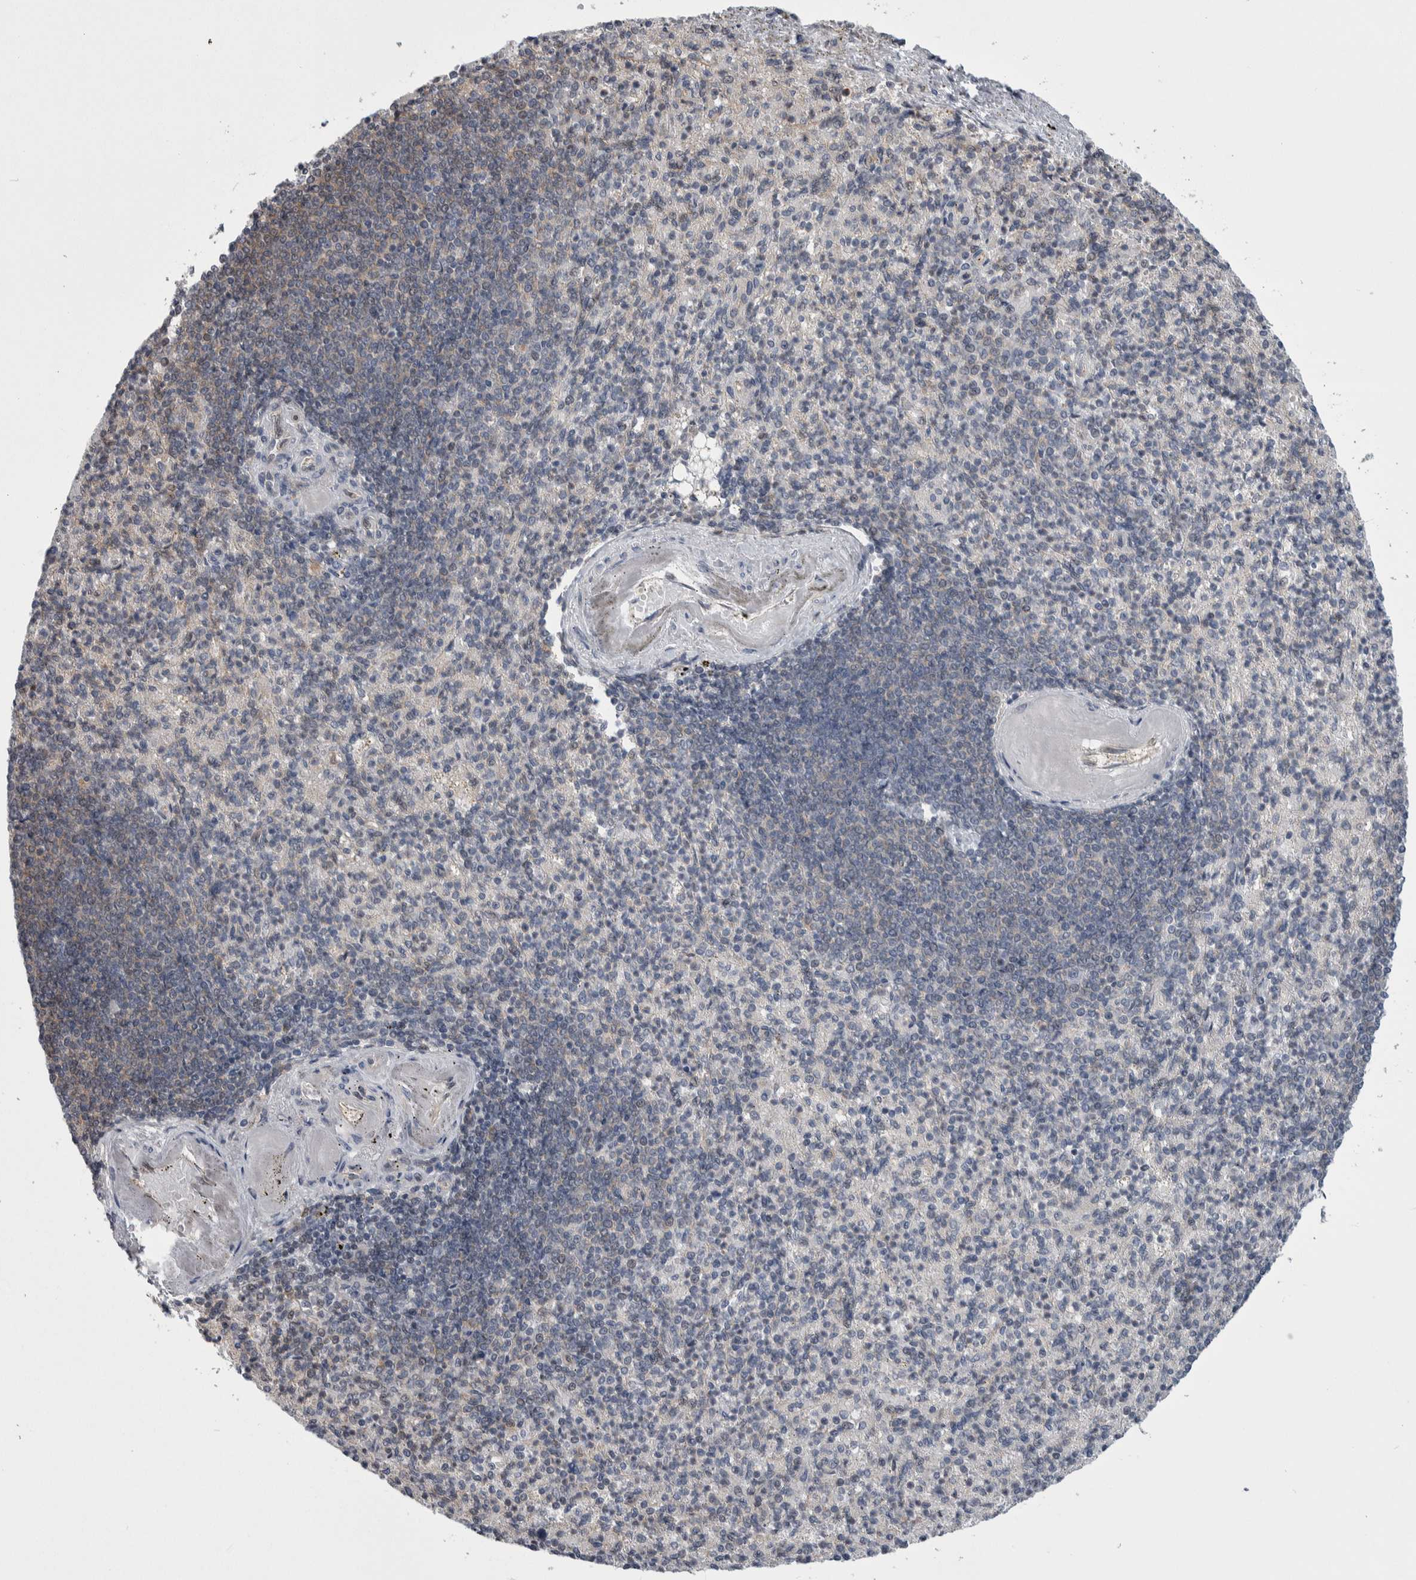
{"staining": {"intensity": "negative", "quantity": "none", "location": "none"}, "tissue": "spleen", "cell_type": "Cells in red pulp", "image_type": "normal", "snomed": [{"axis": "morphology", "description": "Normal tissue, NOS"}, {"axis": "topography", "description": "Spleen"}], "caption": "The image reveals no significant positivity in cells in red pulp of spleen.", "gene": "PTPA", "patient": {"sex": "female", "age": 74}}